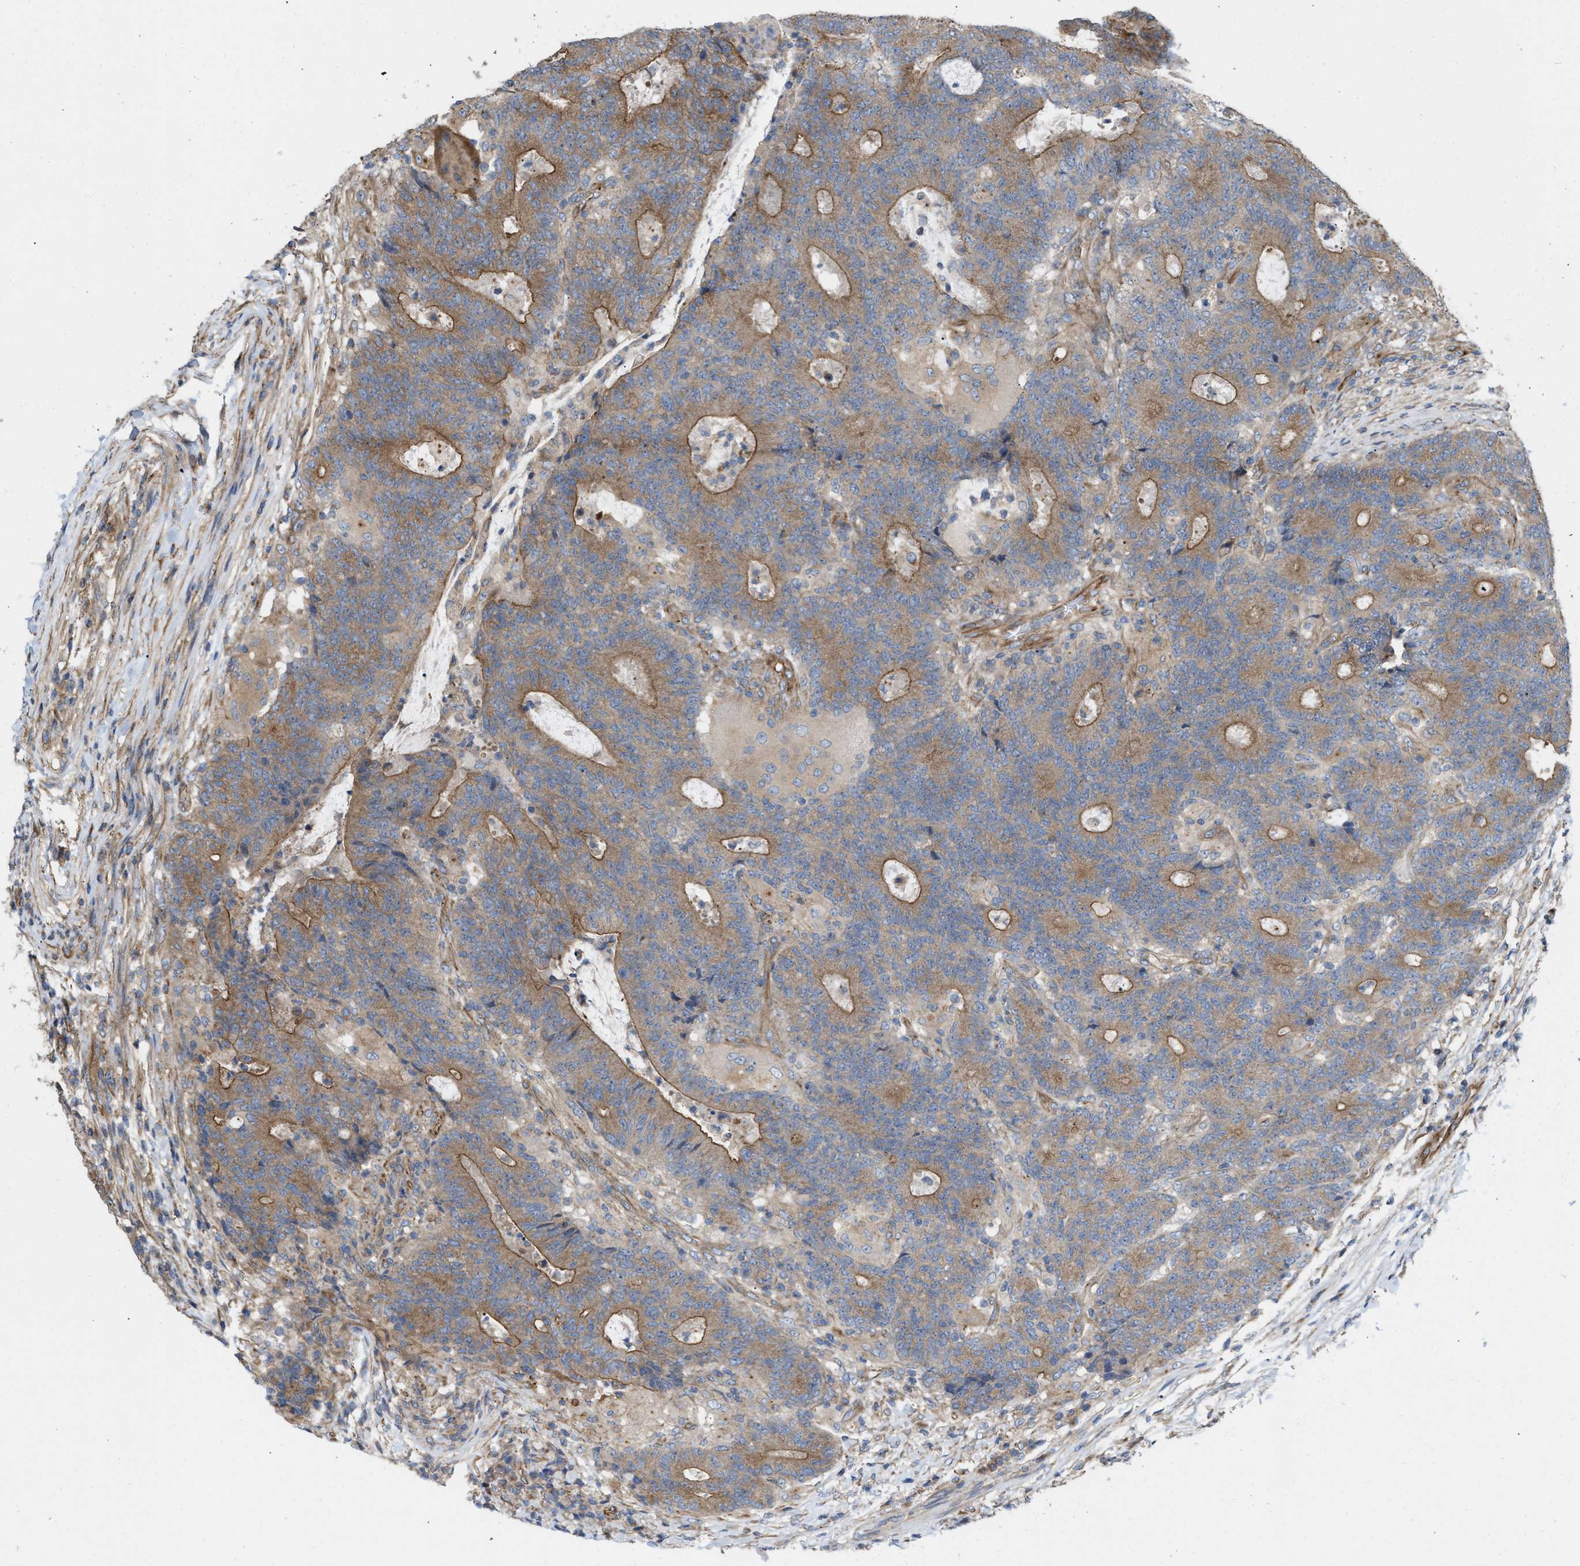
{"staining": {"intensity": "moderate", "quantity": "<25%", "location": "cytoplasmic/membranous"}, "tissue": "colorectal cancer", "cell_type": "Tumor cells", "image_type": "cancer", "snomed": [{"axis": "morphology", "description": "Normal tissue, NOS"}, {"axis": "morphology", "description": "Adenocarcinoma, NOS"}, {"axis": "topography", "description": "Colon"}], "caption": "Moderate cytoplasmic/membranous protein staining is appreciated in about <25% of tumor cells in colorectal adenocarcinoma.", "gene": "EPS15L1", "patient": {"sex": "female", "age": 75}}